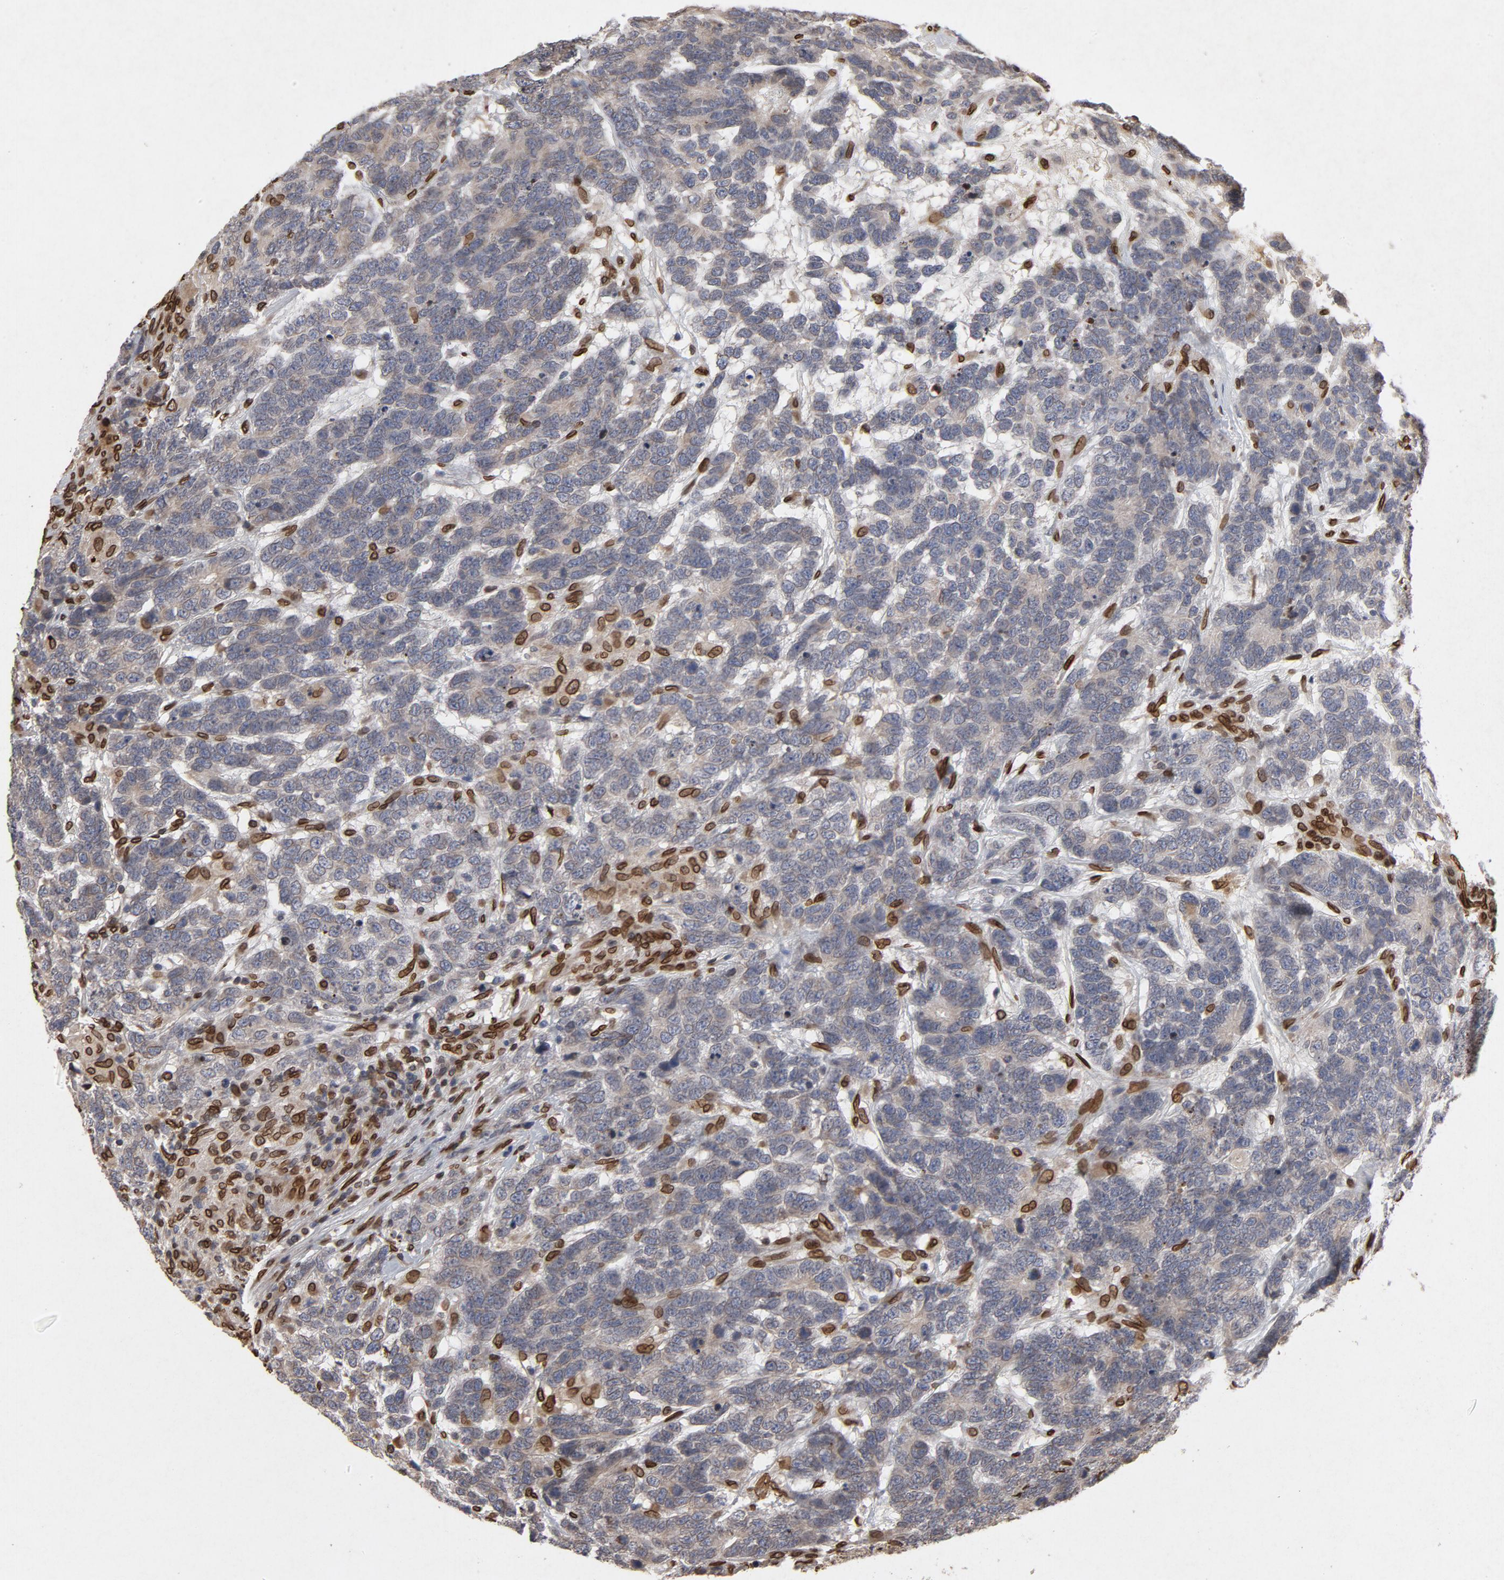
{"staining": {"intensity": "strong", "quantity": "<25%", "location": "cytoplasmic/membranous,nuclear"}, "tissue": "testis cancer", "cell_type": "Tumor cells", "image_type": "cancer", "snomed": [{"axis": "morphology", "description": "Carcinoma, Embryonal, NOS"}, {"axis": "topography", "description": "Testis"}], "caption": "Immunohistochemistry (DAB (3,3'-diaminobenzidine)) staining of embryonal carcinoma (testis) reveals strong cytoplasmic/membranous and nuclear protein expression in about <25% of tumor cells.", "gene": "LMNA", "patient": {"sex": "male", "age": 26}}